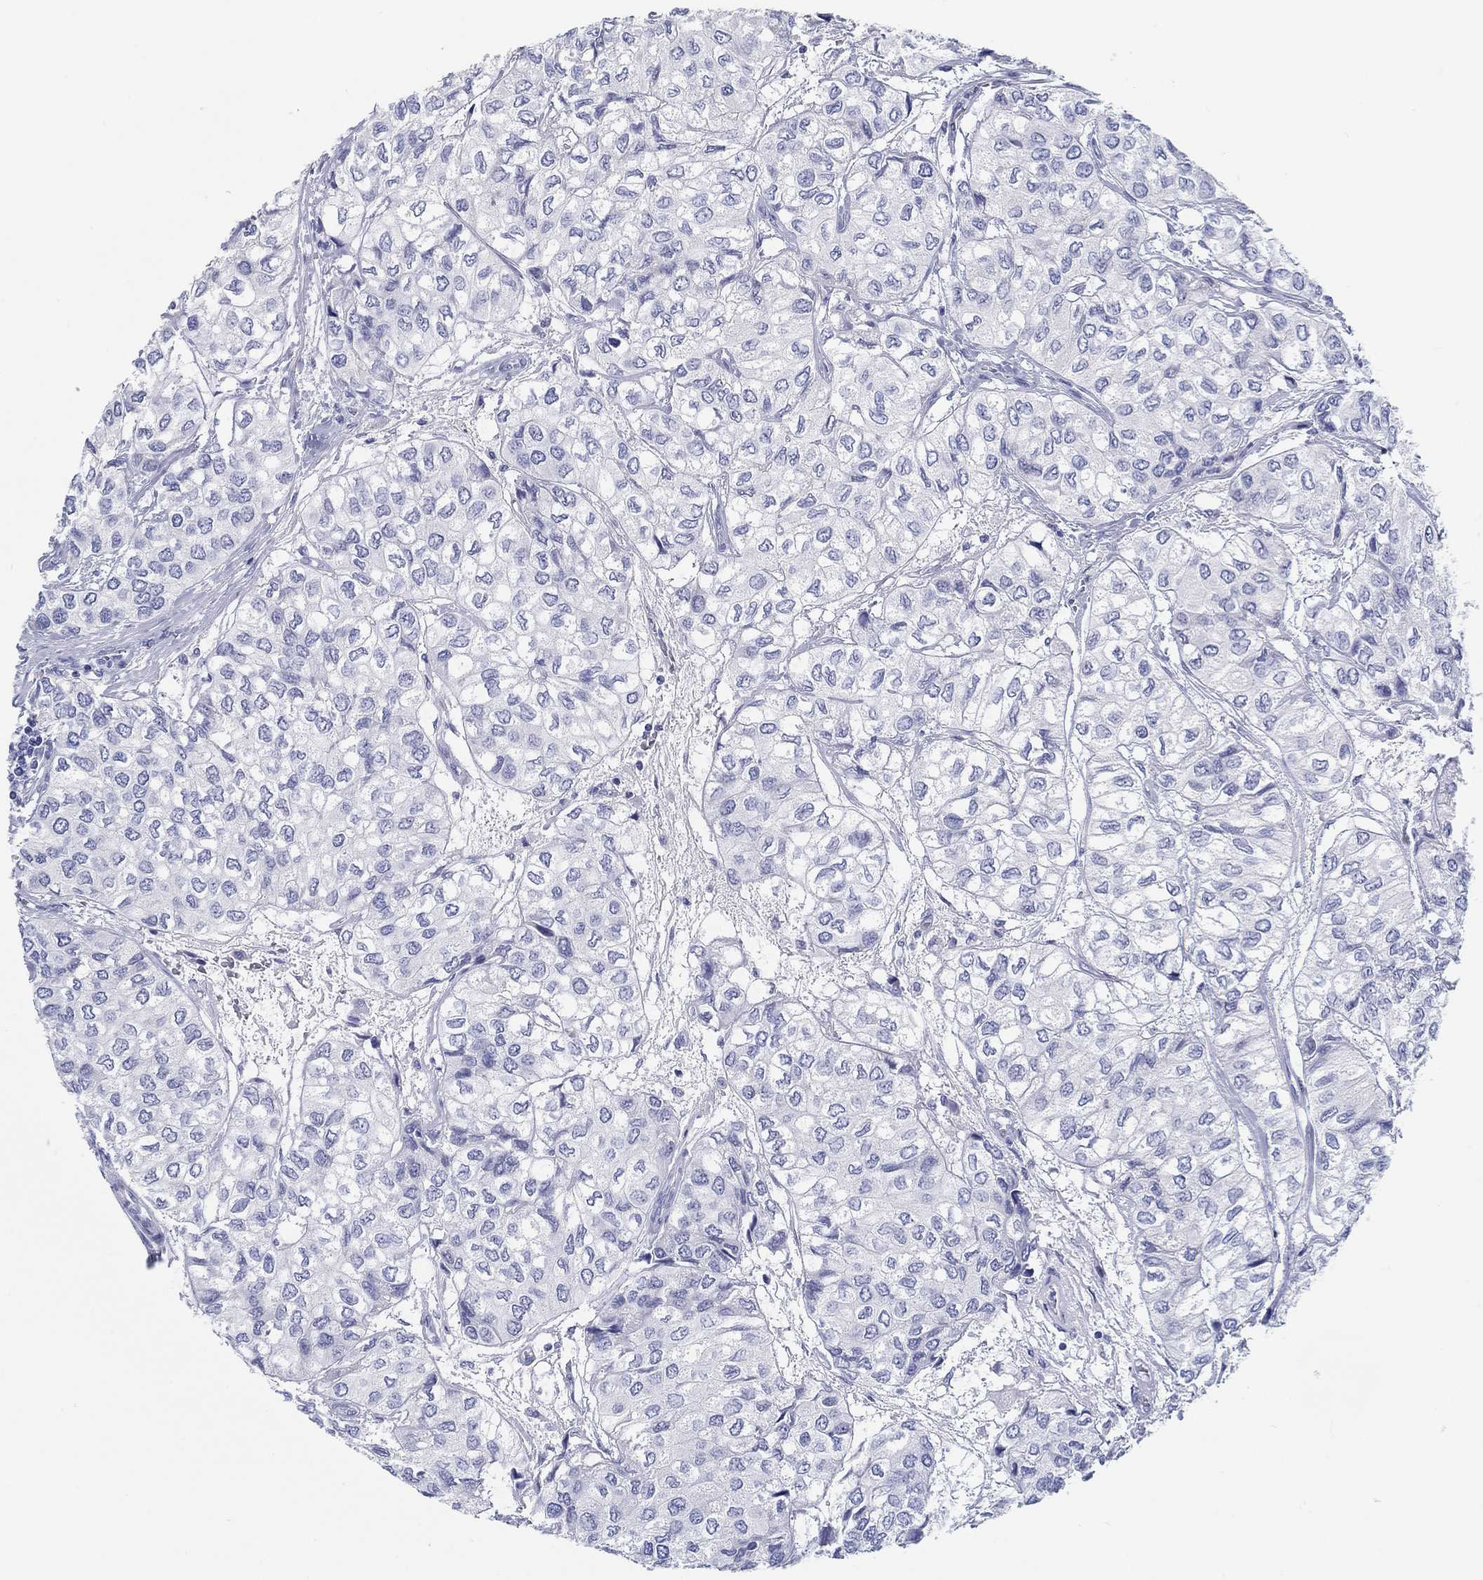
{"staining": {"intensity": "negative", "quantity": "none", "location": "none"}, "tissue": "urothelial cancer", "cell_type": "Tumor cells", "image_type": "cancer", "snomed": [{"axis": "morphology", "description": "Urothelial carcinoma, High grade"}, {"axis": "topography", "description": "Urinary bladder"}], "caption": "Human urothelial carcinoma (high-grade) stained for a protein using IHC shows no positivity in tumor cells.", "gene": "H1-1", "patient": {"sex": "male", "age": 73}}